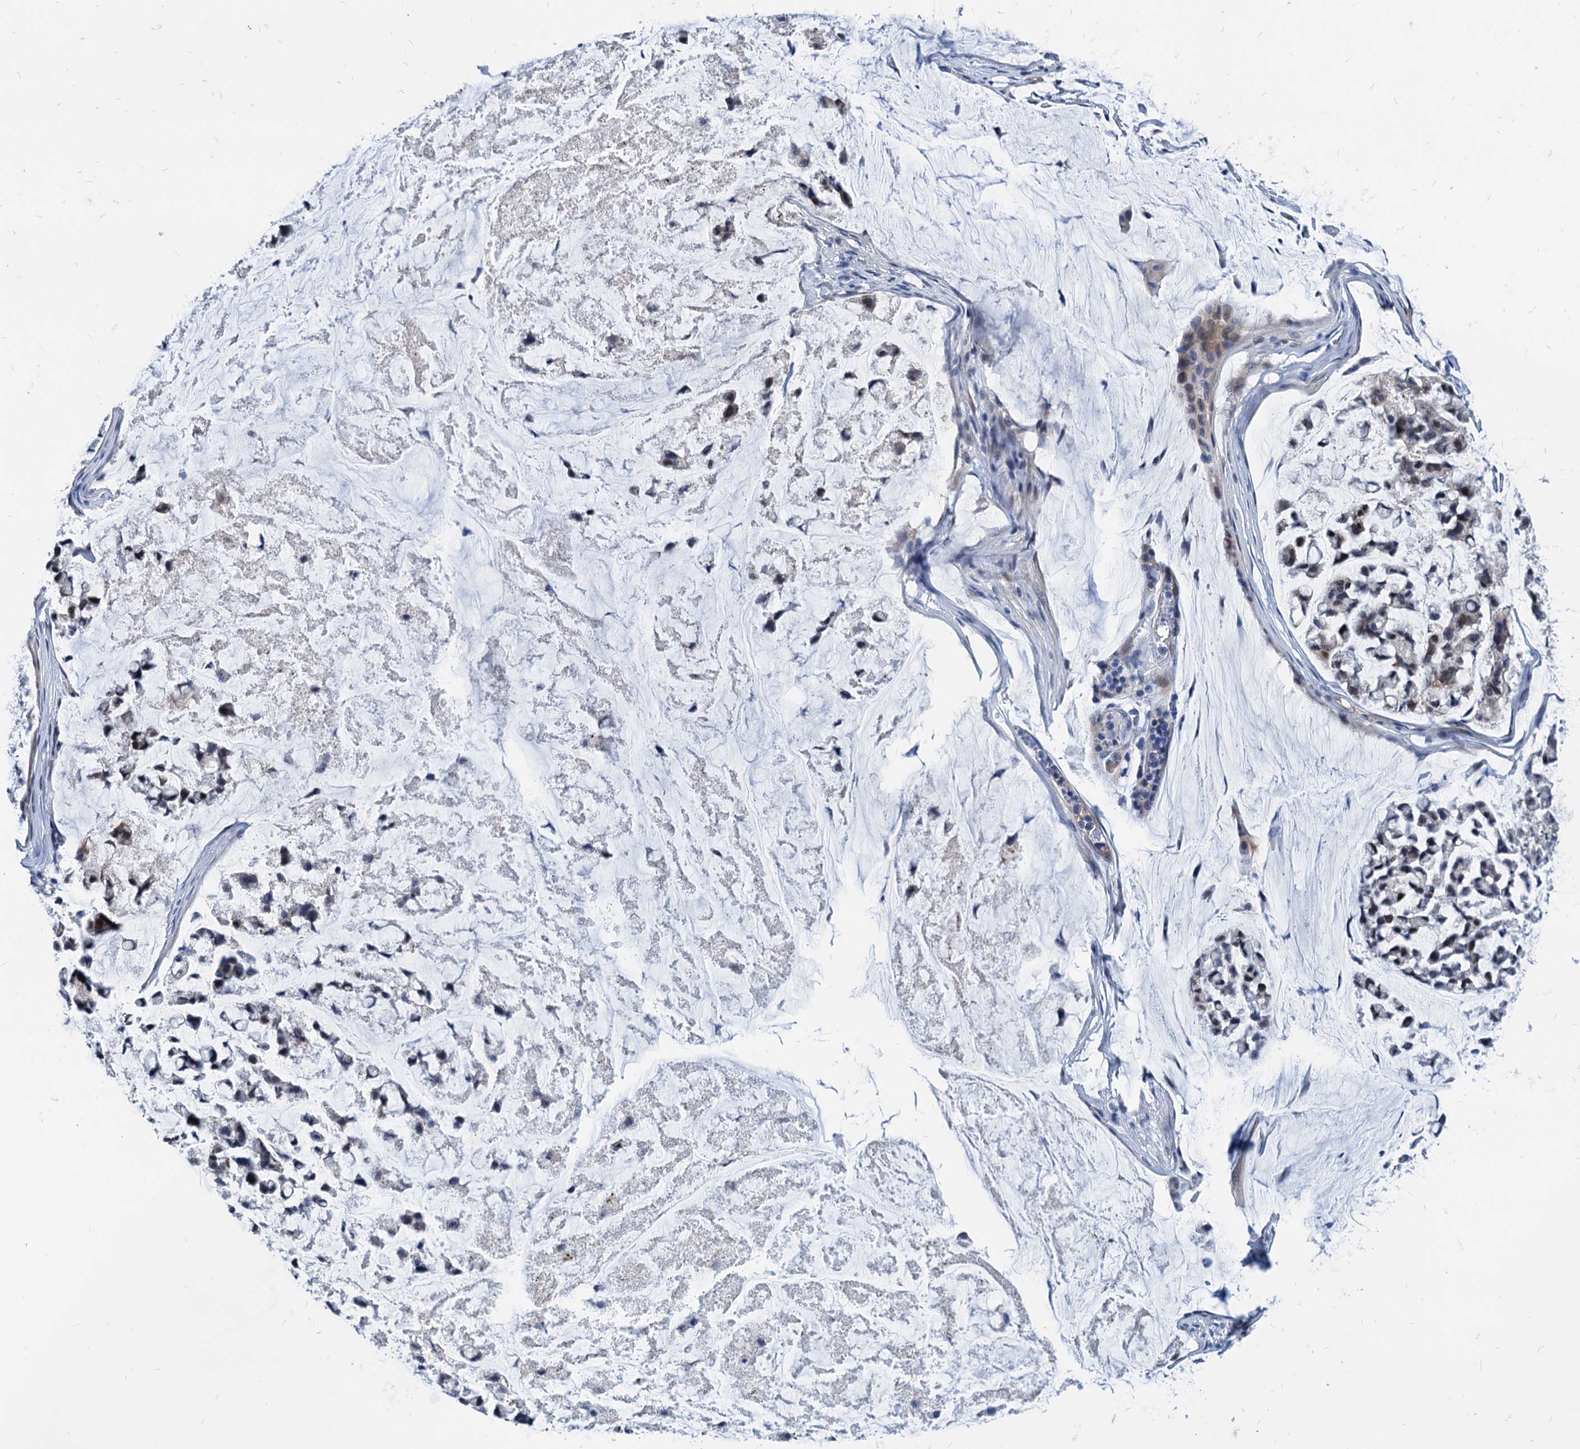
{"staining": {"intensity": "weak", "quantity": "<25%", "location": "cytoplasmic/membranous"}, "tissue": "stomach cancer", "cell_type": "Tumor cells", "image_type": "cancer", "snomed": [{"axis": "morphology", "description": "Adenocarcinoma, NOS"}, {"axis": "topography", "description": "Stomach, lower"}], "caption": "Immunohistochemical staining of adenocarcinoma (stomach) shows no significant expression in tumor cells.", "gene": "HSF2", "patient": {"sex": "male", "age": 67}}